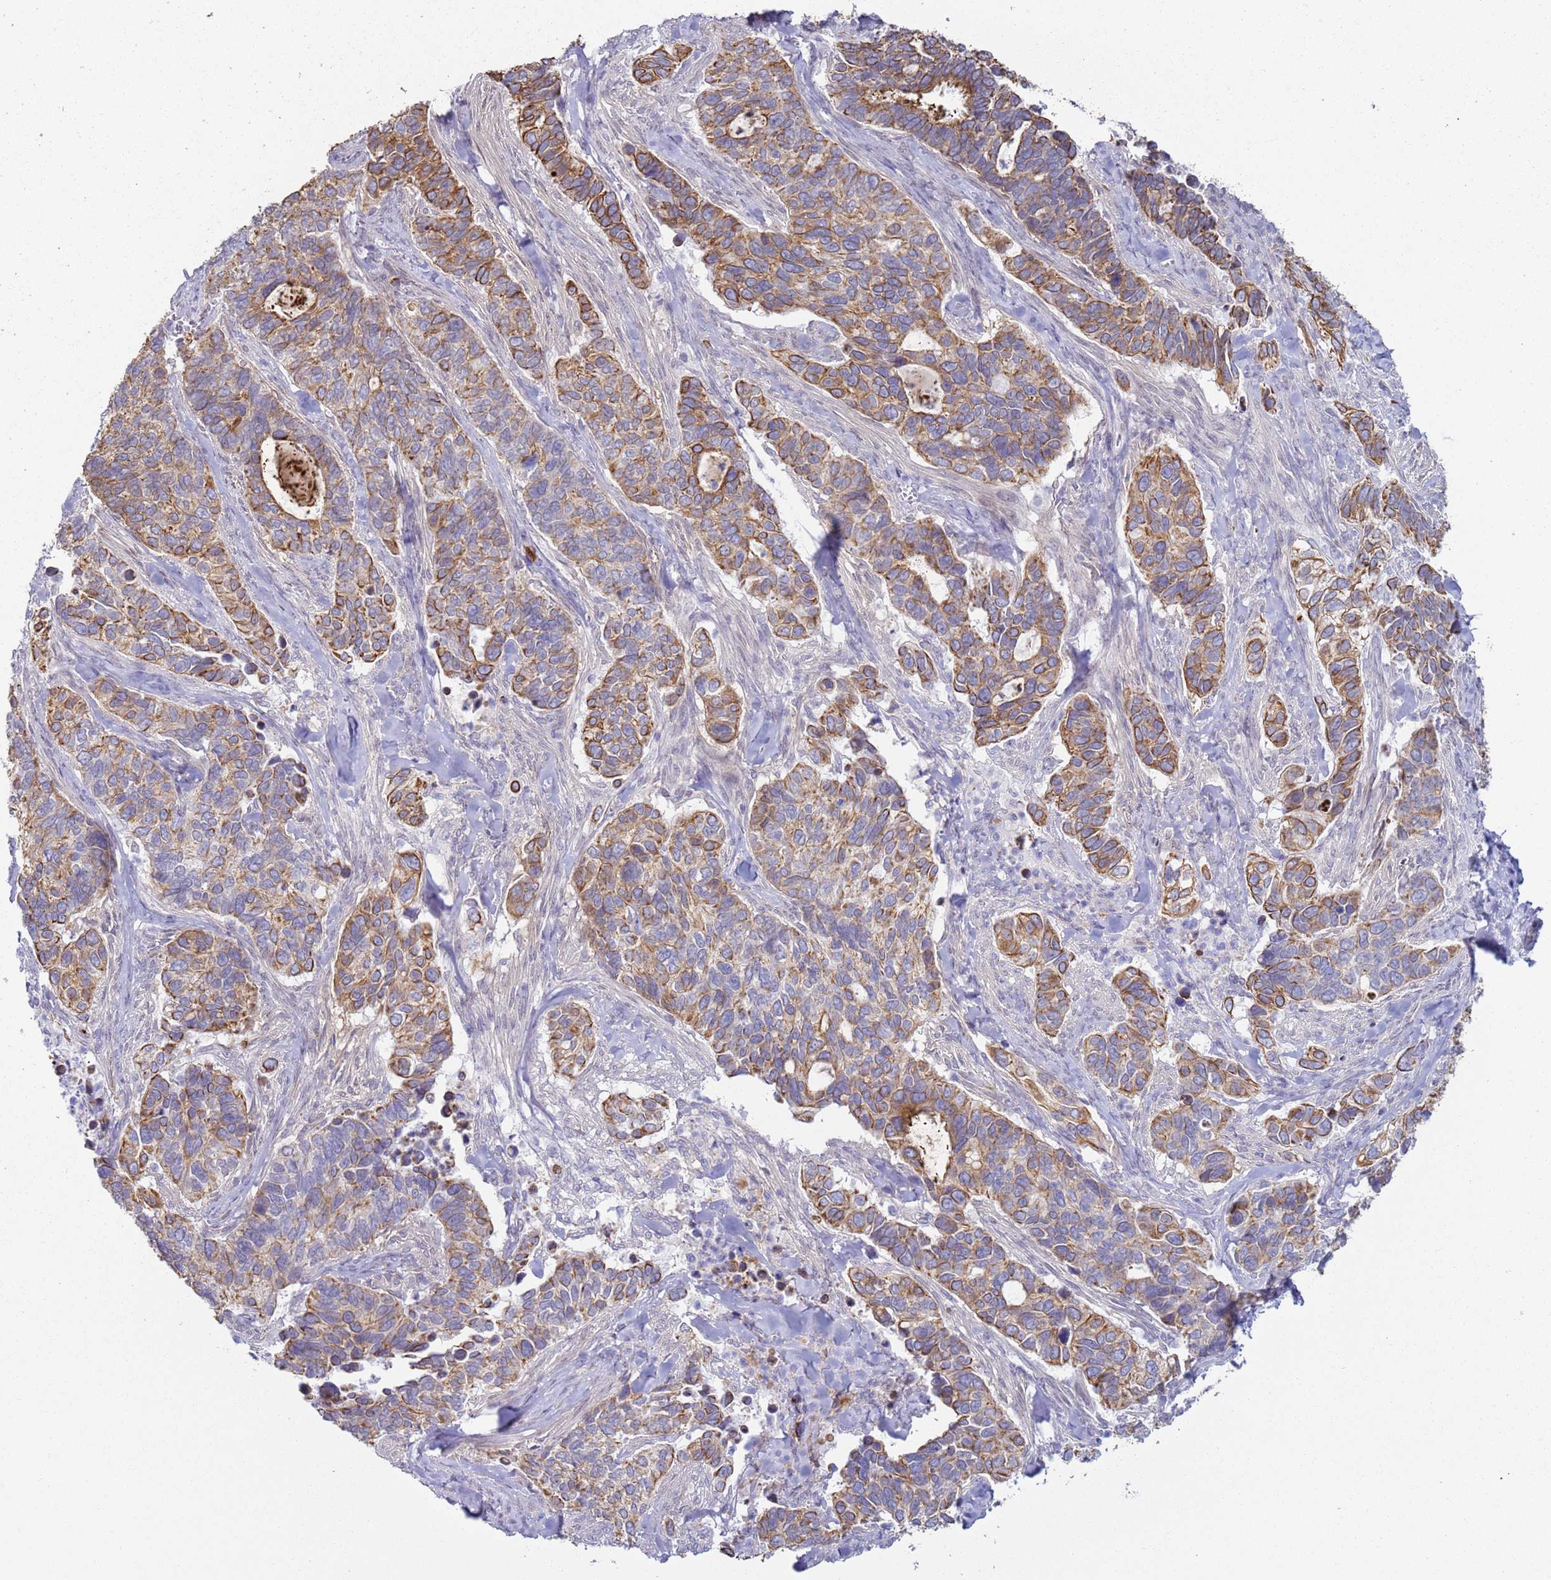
{"staining": {"intensity": "moderate", "quantity": ">75%", "location": "cytoplasmic/membranous"}, "tissue": "cervical cancer", "cell_type": "Tumor cells", "image_type": "cancer", "snomed": [{"axis": "morphology", "description": "Squamous cell carcinoma, NOS"}, {"axis": "topography", "description": "Cervix"}], "caption": "High-power microscopy captured an immunohistochemistry (IHC) image of cervical cancer, revealing moderate cytoplasmic/membranous staining in approximately >75% of tumor cells.", "gene": "NPAP1", "patient": {"sex": "female", "age": 38}}